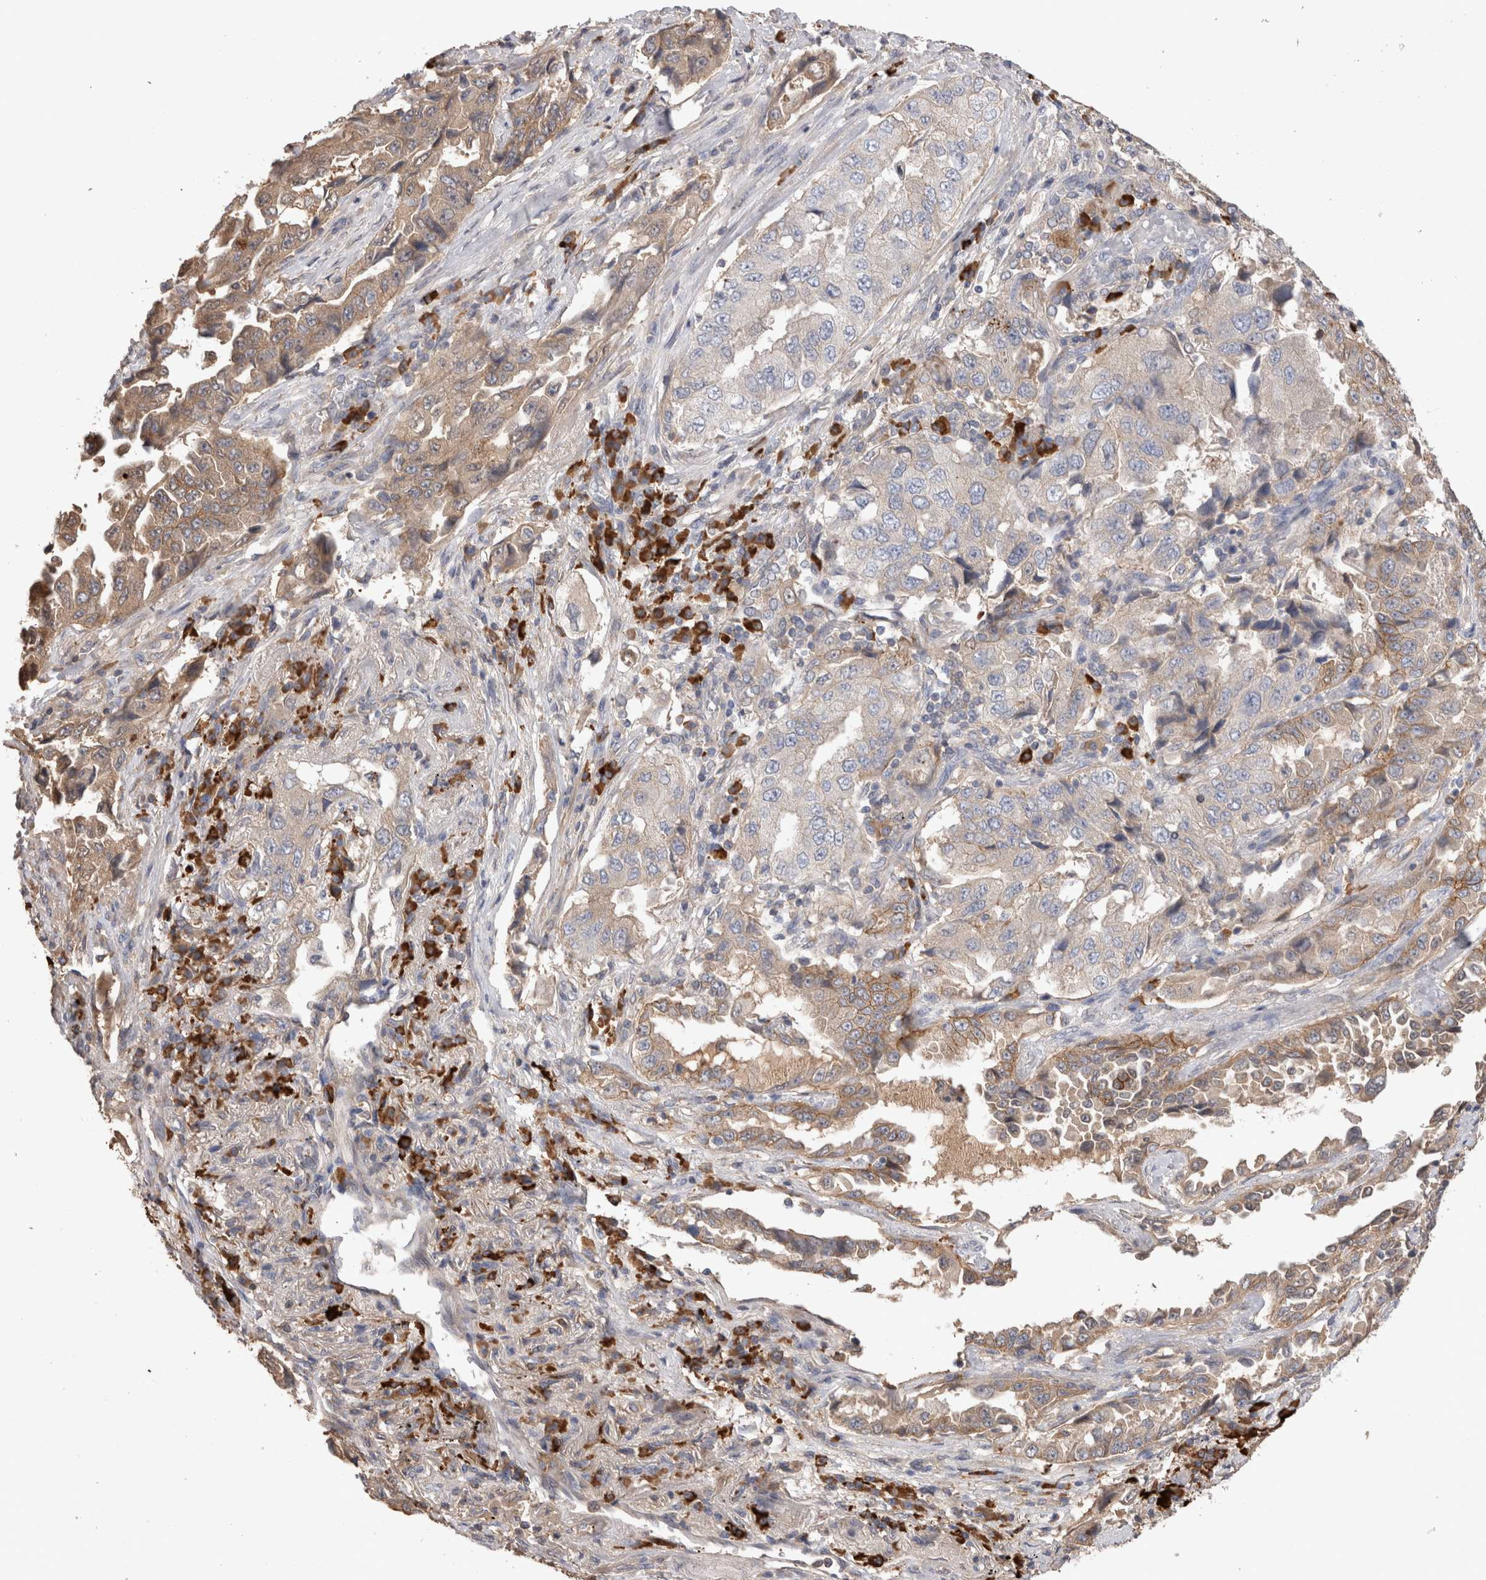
{"staining": {"intensity": "moderate", "quantity": "25%-75%", "location": "cytoplasmic/membranous"}, "tissue": "lung cancer", "cell_type": "Tumor cells", "image_type": "cancer", "snomed": [{"axis": "morphology", "description": "Adenocarcinoma, NOS"}, {"axis": "topography", "description": "Lung"}], "caption": "Immunohistochemical staining of lung cancer displays medium levels of moderate cytoplasmic/membranous protein expression in about 25%-75% of tumor cells. (Stains: DAB (3,3'-diaminobenzidine) in brown, nuclei in blue, Microscopy: brightfield microscopy at high magnification).", "gene": "PPP3CC", "patient": {"sex": "female", "age": 51}}